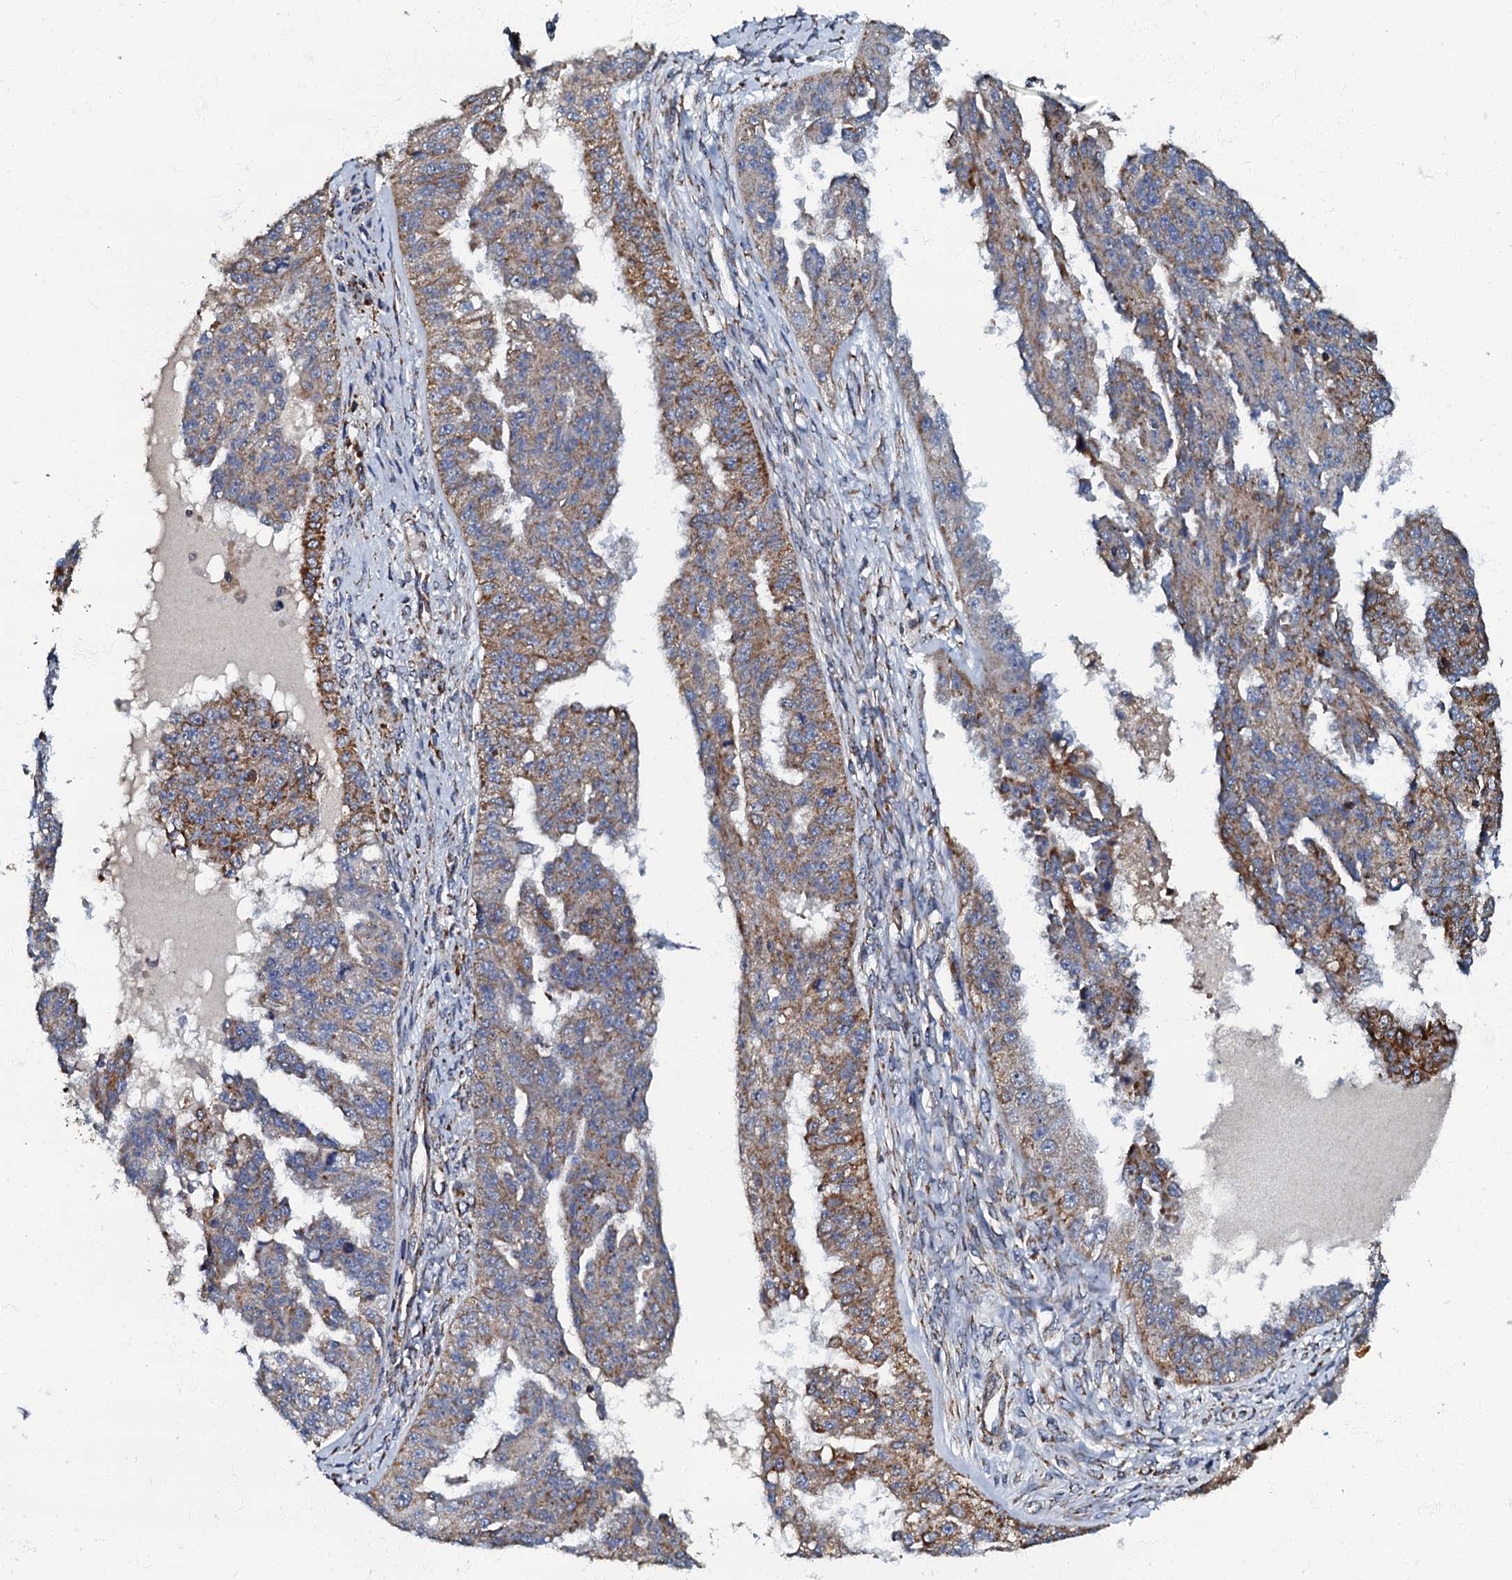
{"staining": {"intensity": "moderate", "quantity": ">75%", "location": "cytoplasmic/membranous"}, "tissue": "ovarian cancer", "cell_type": "Tumor cells", "image_type": "cancer", "snomed": [{"axis": "morphology", "description": "Cystadenocarcinoma, serous, NOS"}, {"axis": "topography", "description": "Ovary"}], "caption": "Human ovarian cancer (serous cystadenocarcinoma) stained for a protein (brown) demonstrates moderate cytoplasmic/membranous positive staining in about >75% of tumor cells.", "gene": "NDUFA12", "patient": {"sex": "female", "age": 58}}